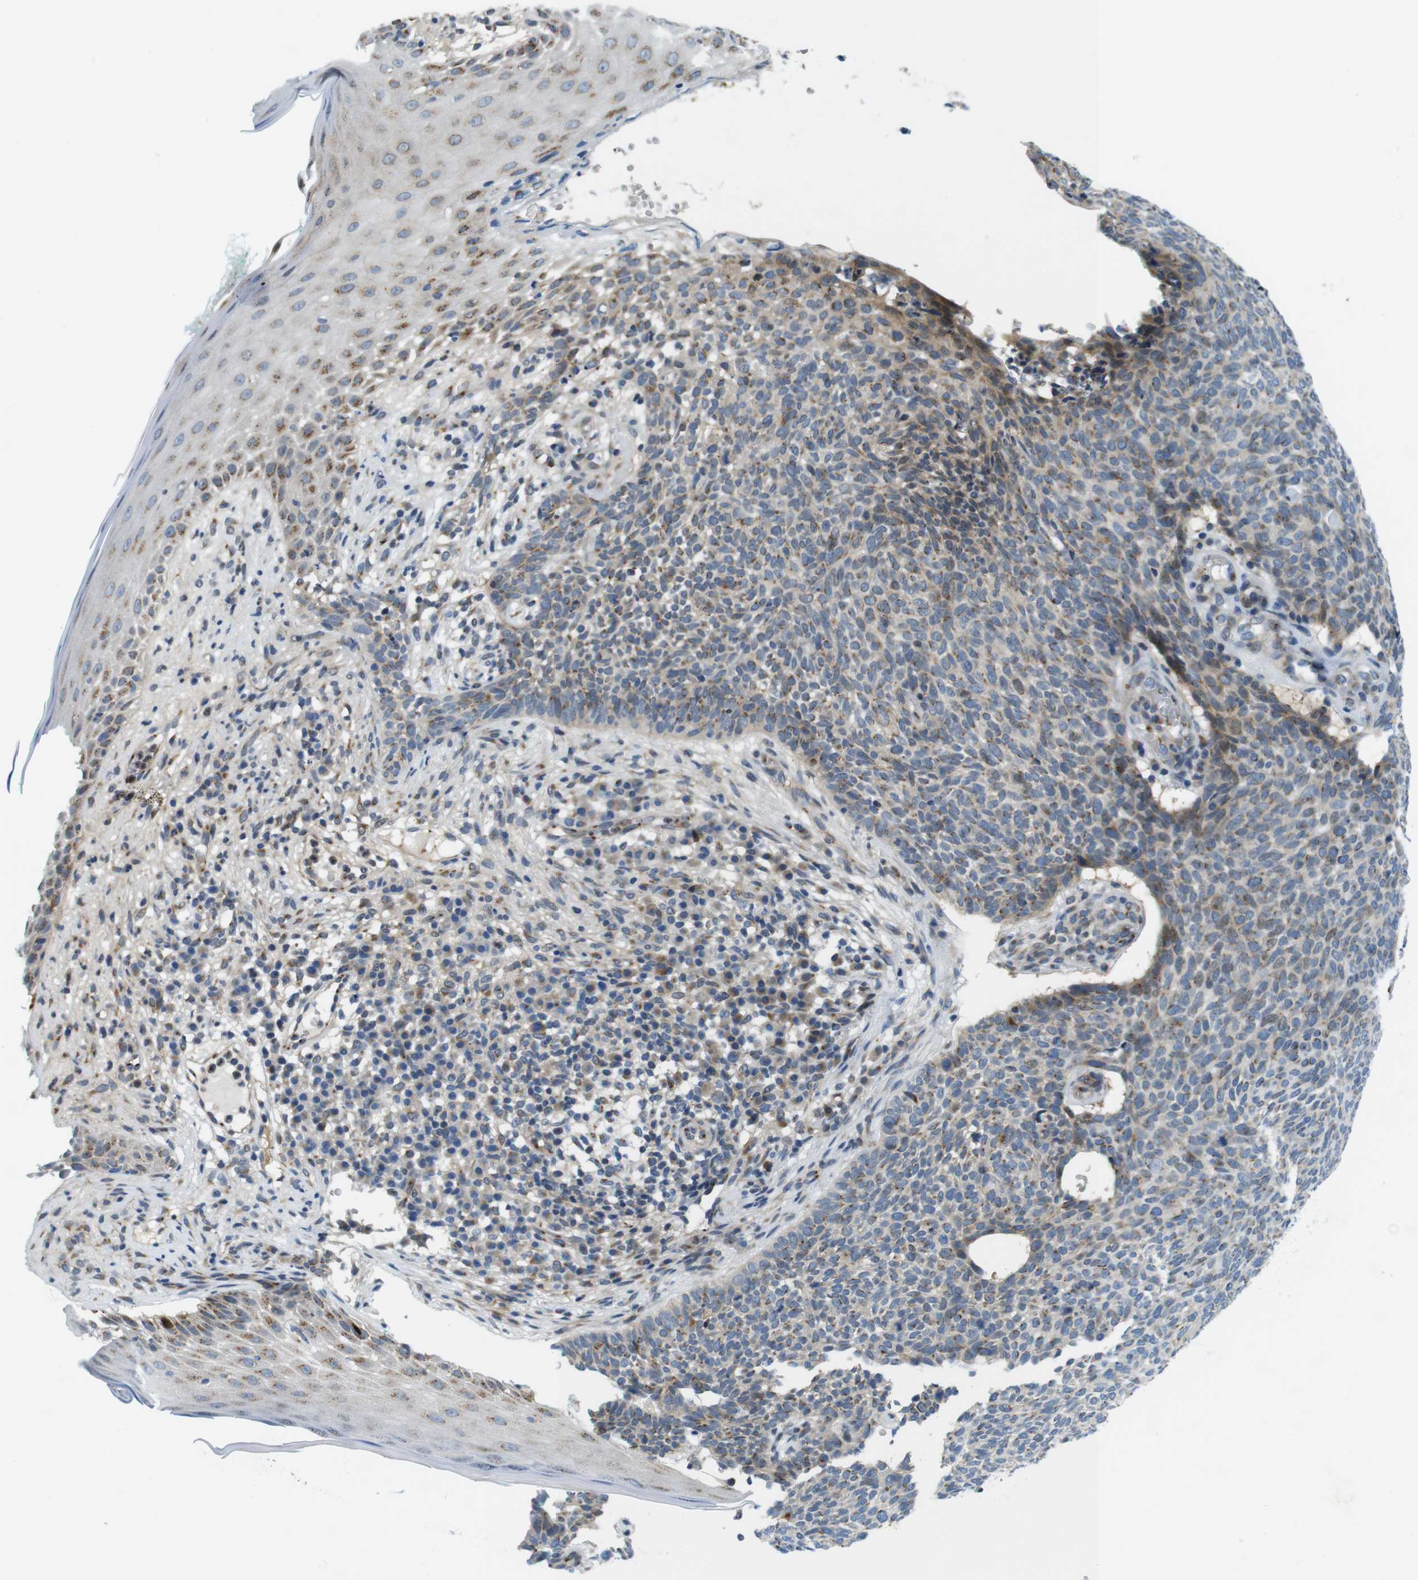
{"staining": {"intensity": "moderate", "quantity": "25%-75%", "location": "cytoplasmic/membranous"}, "tissue": "skin cancer", "cell_type": "Tumor cells", "image_type": "cancer", "snomed": [{"axis": "morphology", "description": "Basal cell carcinoma"}, {"axis": "topography", "description": "Skin"}], "caption": "IHC photomicrograph of neoplastic tissue: human skin cancer stained using immunohistochemistry (IHC) exhibits medium levels of moderate protein expression localized specifically in the cytoplasmic/membranous of tumor cells, appearing as a cytoplasmic/membranous brown color.", "gene": "ZDHHC3", "patient": {"sex": "female", "age": 84}}